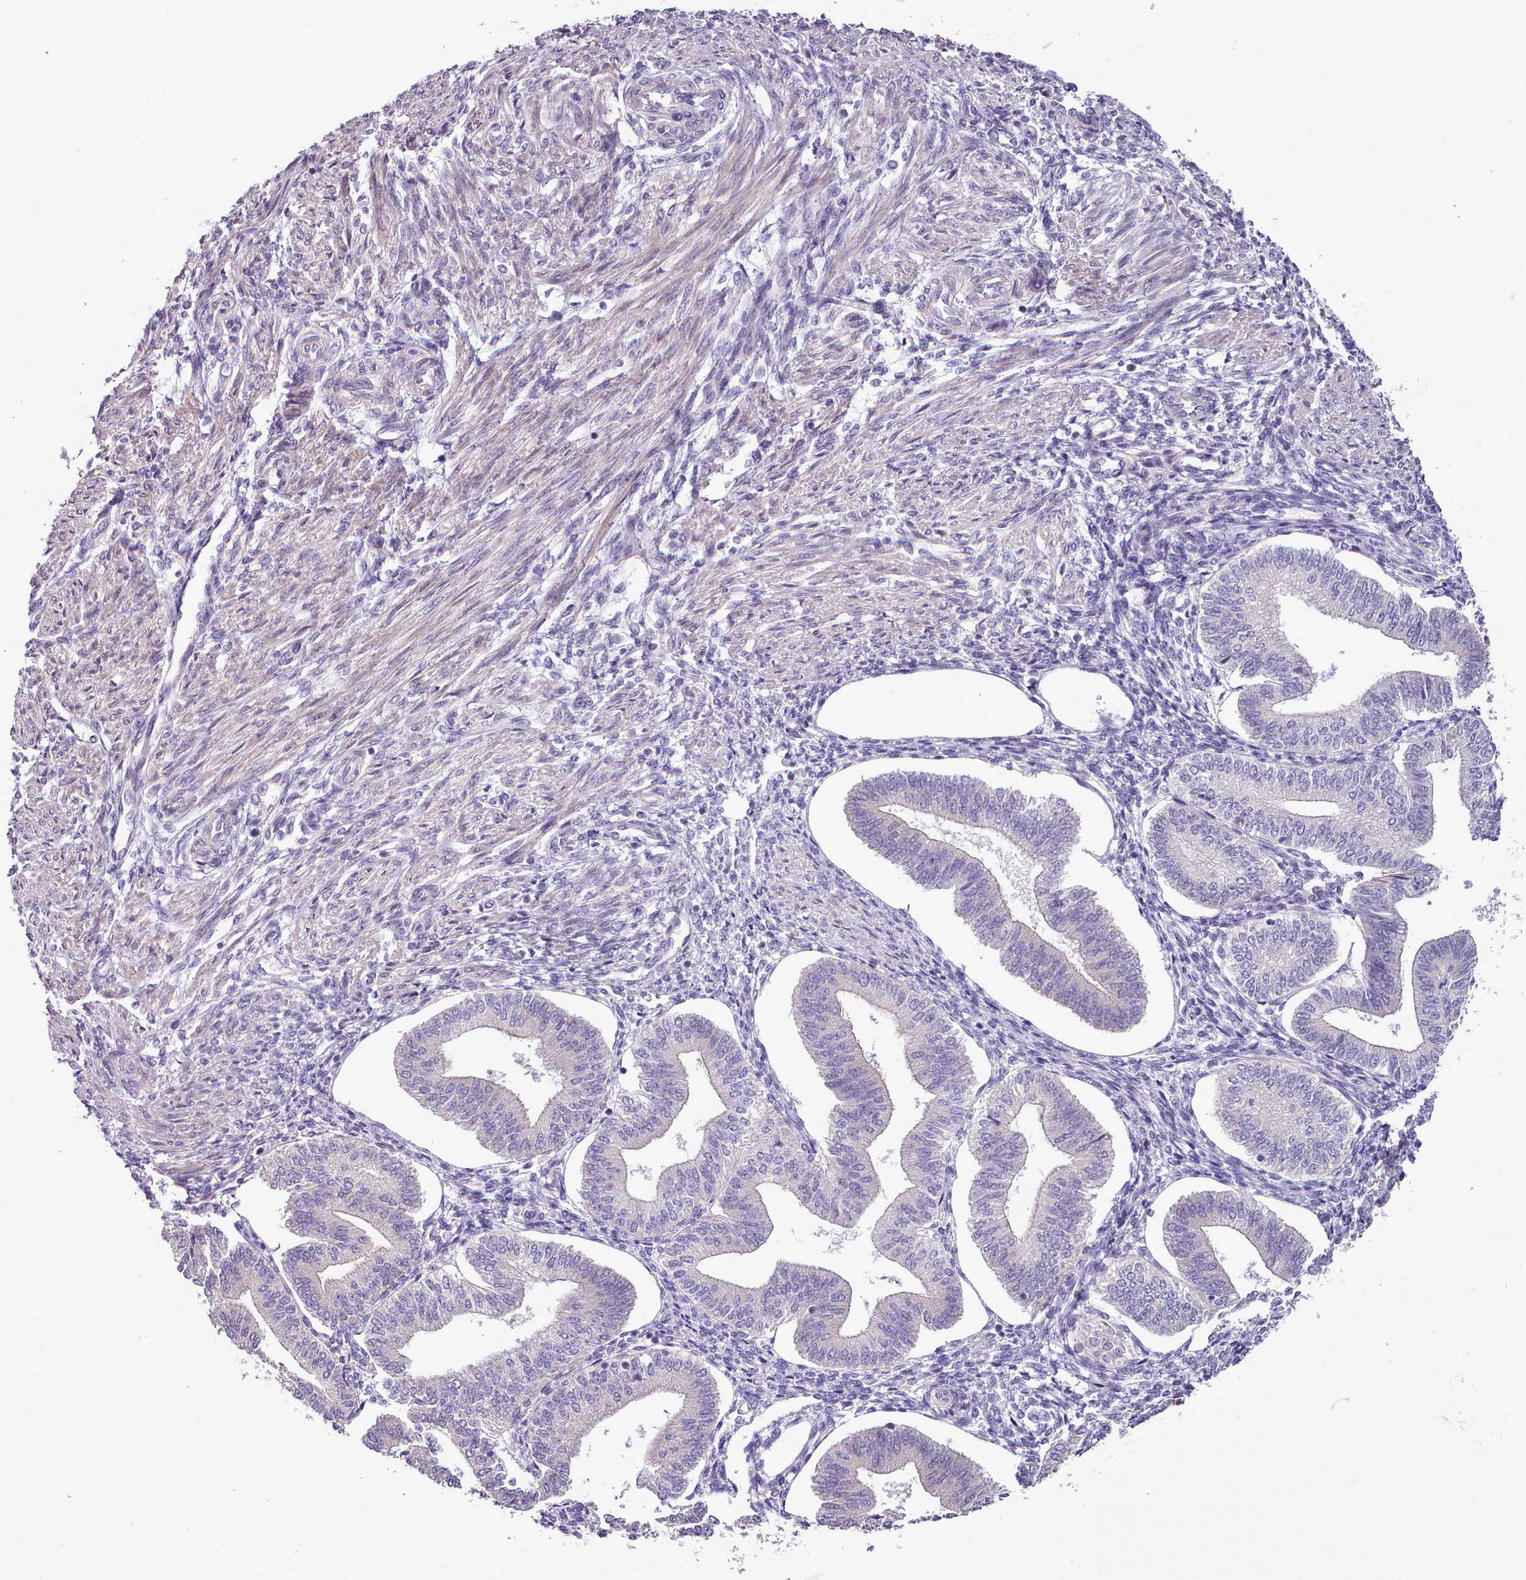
{"staining": {"intensity": "negative", "quantity": "none", "location": "none"}, "tissue": "endometrium", "cell_type": "Cells in endometrial stroma", "image_type": "normal", "snomed": [{"axis": "morphology", "description": "Normal tissue, NOS"}, {"axis": "topography", "description": "Endometrium"}], "caption": "An immunohistochemistry (IHC) micrograph of unremarkable endometrium is shown. There is no staining in cells in endometrial stroma of endometrium.", "gene": "SETX", "patient": {"sex": "female", "age": 34}}